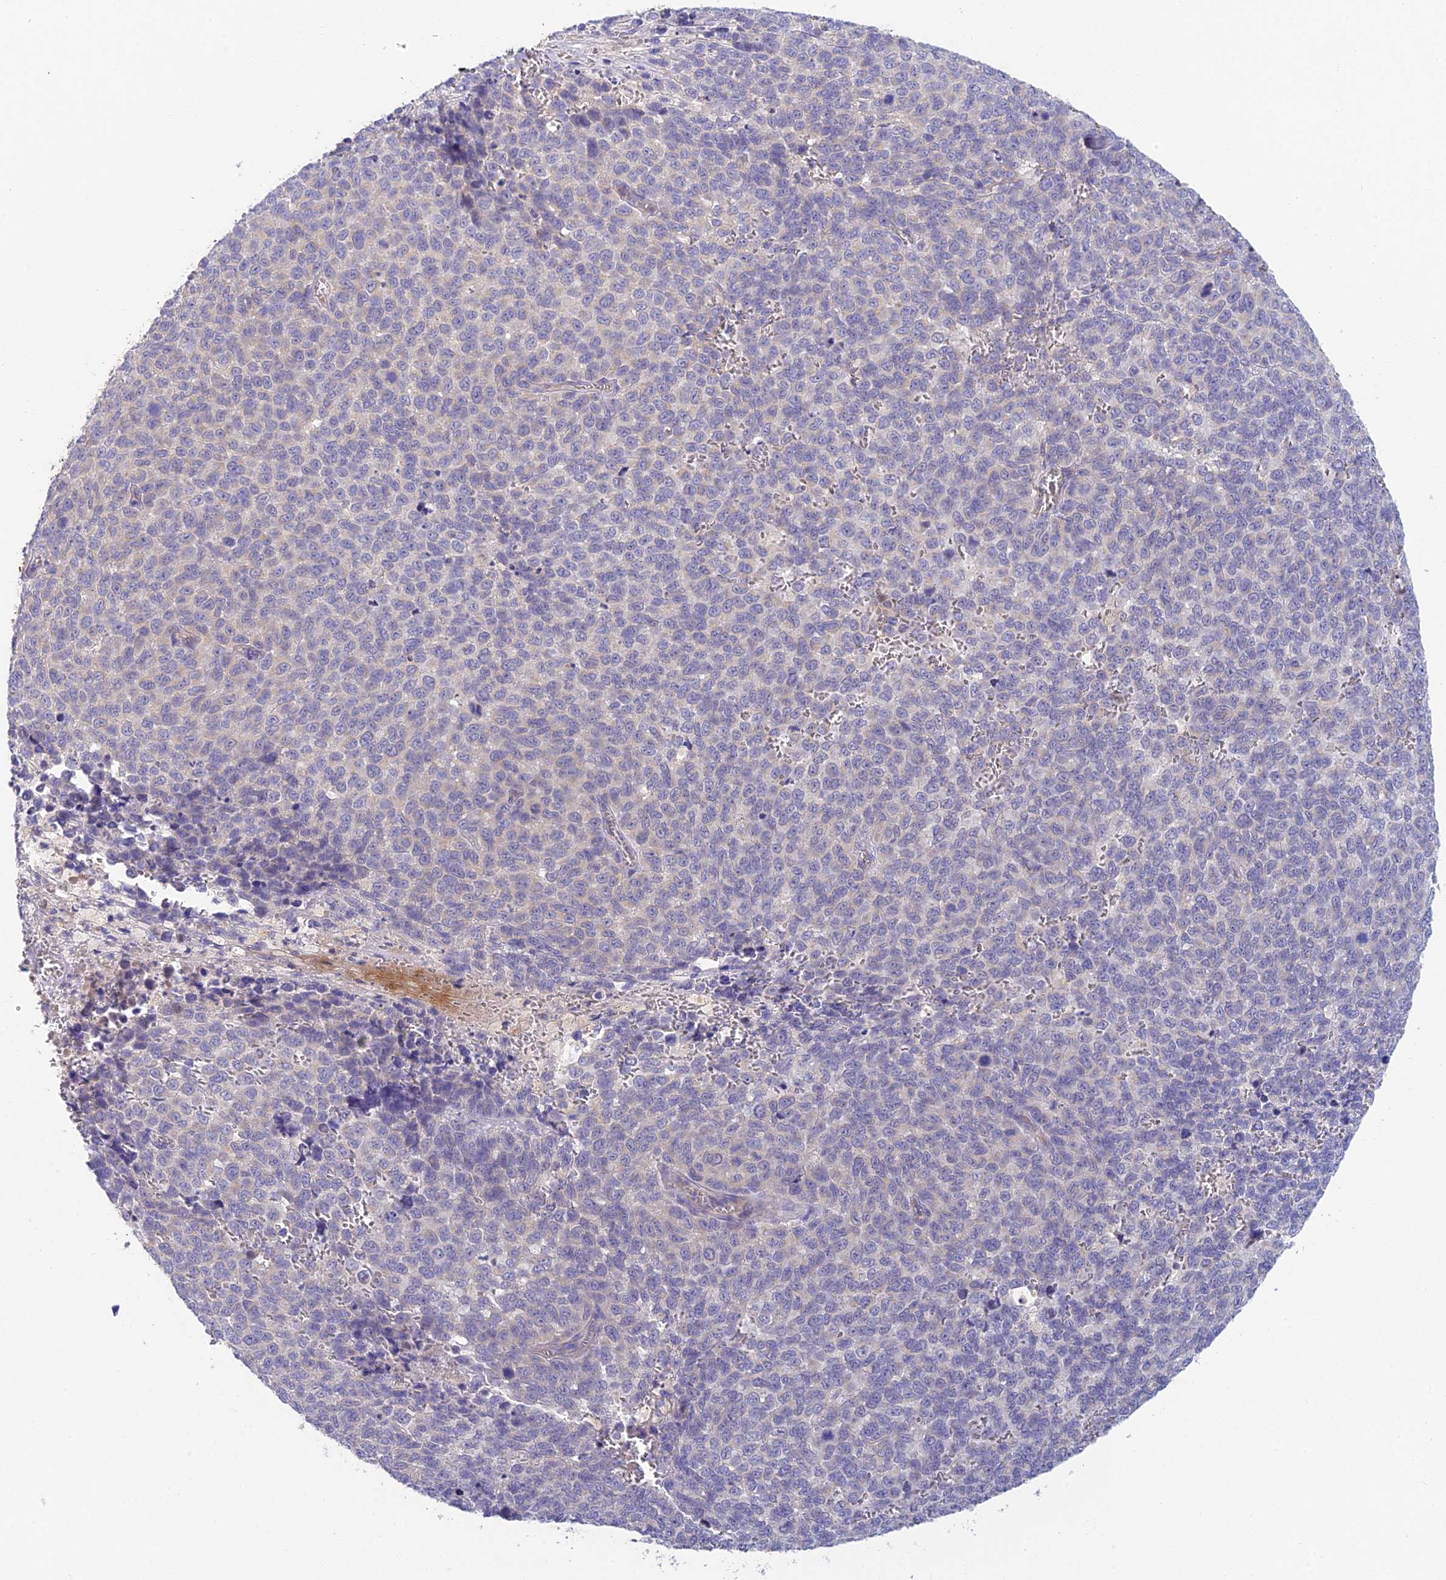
{"staining": {"intensity": "negative", "quantity": "none", "location": "none"}, "tissue": "melanoma", "cell_type": "Tumor cells", "image_type": "cancer", "snomed": [{"axis": "morphology", "description": "Malignant melanoma, NOS"}, {"axis": "topography", "description": "Nose, NOS"}], "caption": "High magnification brightfield microscopy of malignant melanoma stained with DAB (brown) and counterstained with hematoxylin (blue): tumor cells show no significant positivity.", "gene": "ADAMTS13", "patient": {"sex": "female", "age": 48}}